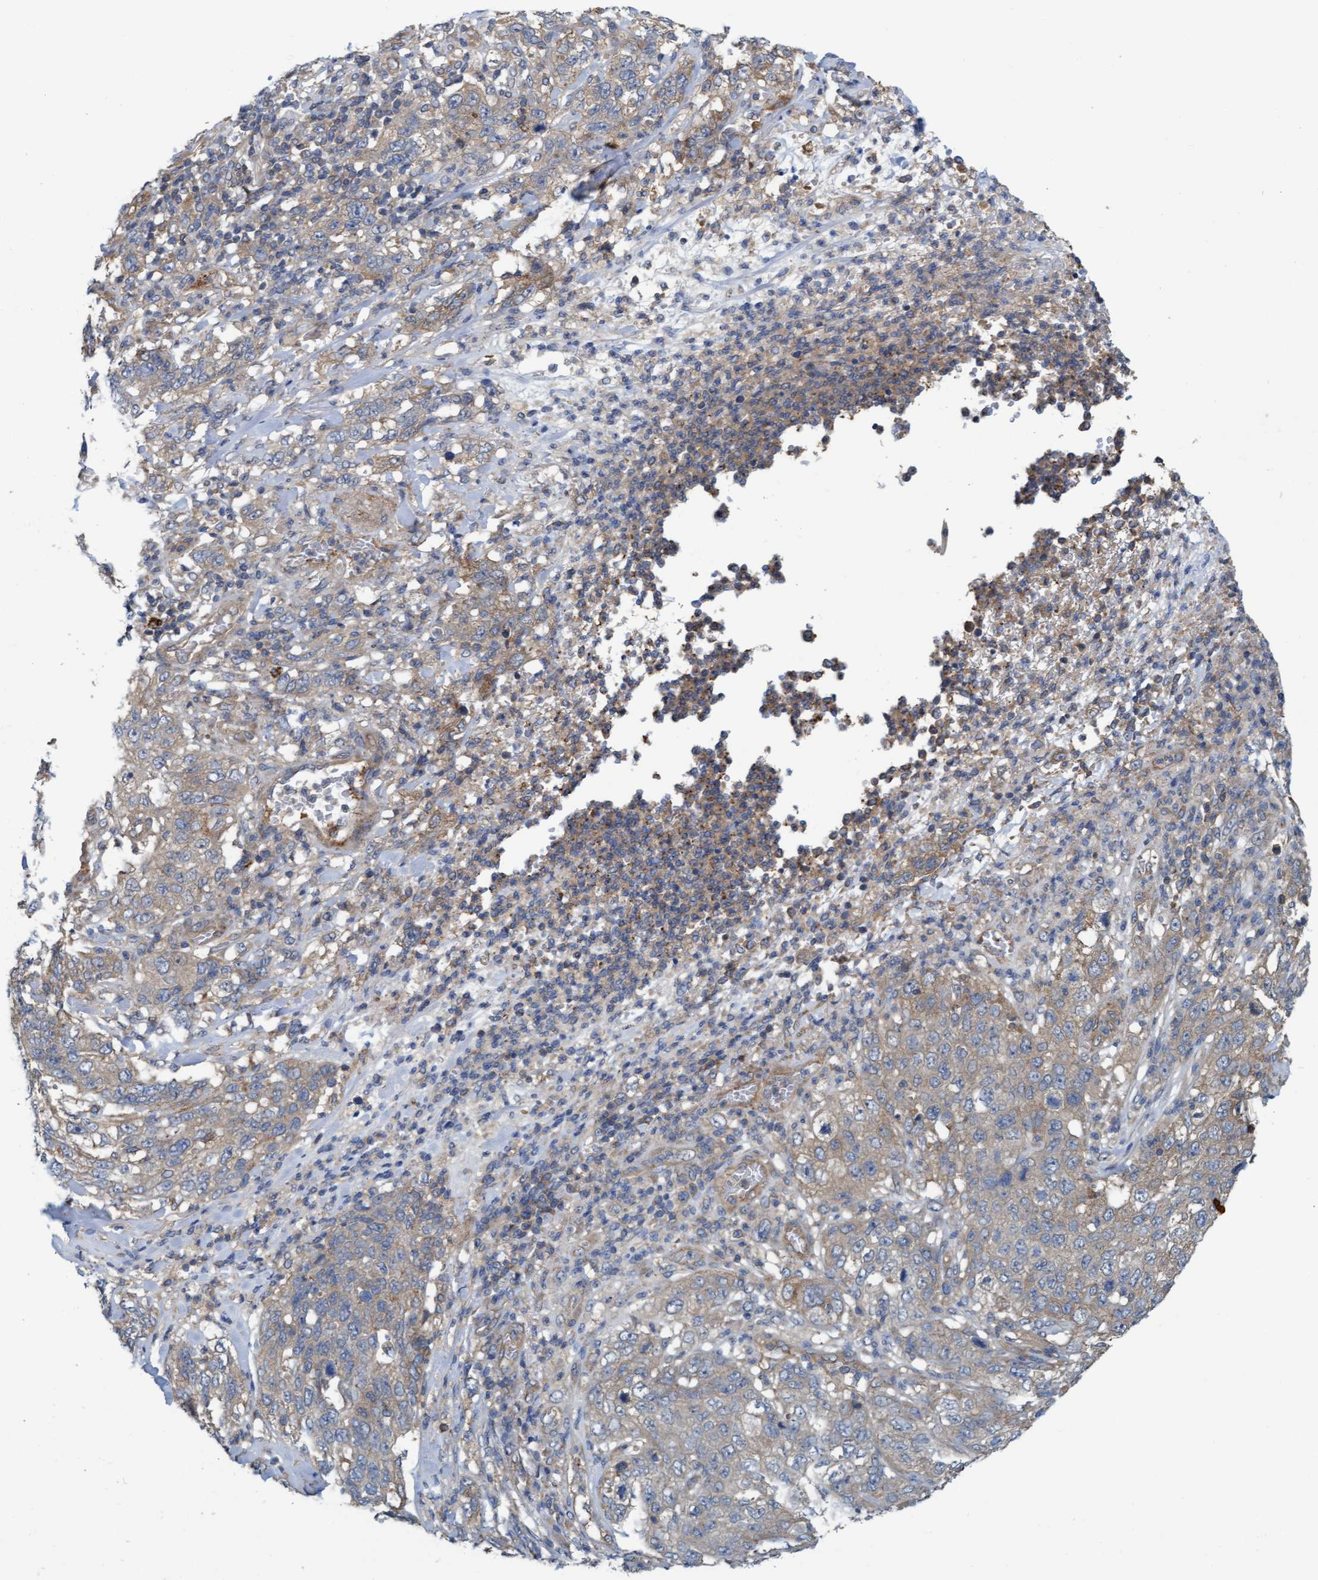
{"staining": {"intensity": "weak", "quantity": "<25%", "location": "cytoplasmic/membranous"}, "tissue": "stomach cancer", "cell_type": "Tumor cells", "image_type": "cancer", "snomed": [{"axis": "morphology", "description": "Adenocarcinoma, NOS"}, {"axis": "topography", "description": "Stomach"}], "caption": "Tumor cells are negative for brown protein staining in stomach cancer (adenocarcinoma). (Brightfield microscopy of DAB (3,3'-diaminobenzidine) immunohistochemistry at high magnification).", "gene": "LRSAM1", "patient": {"sex": "male", "age": 48}}